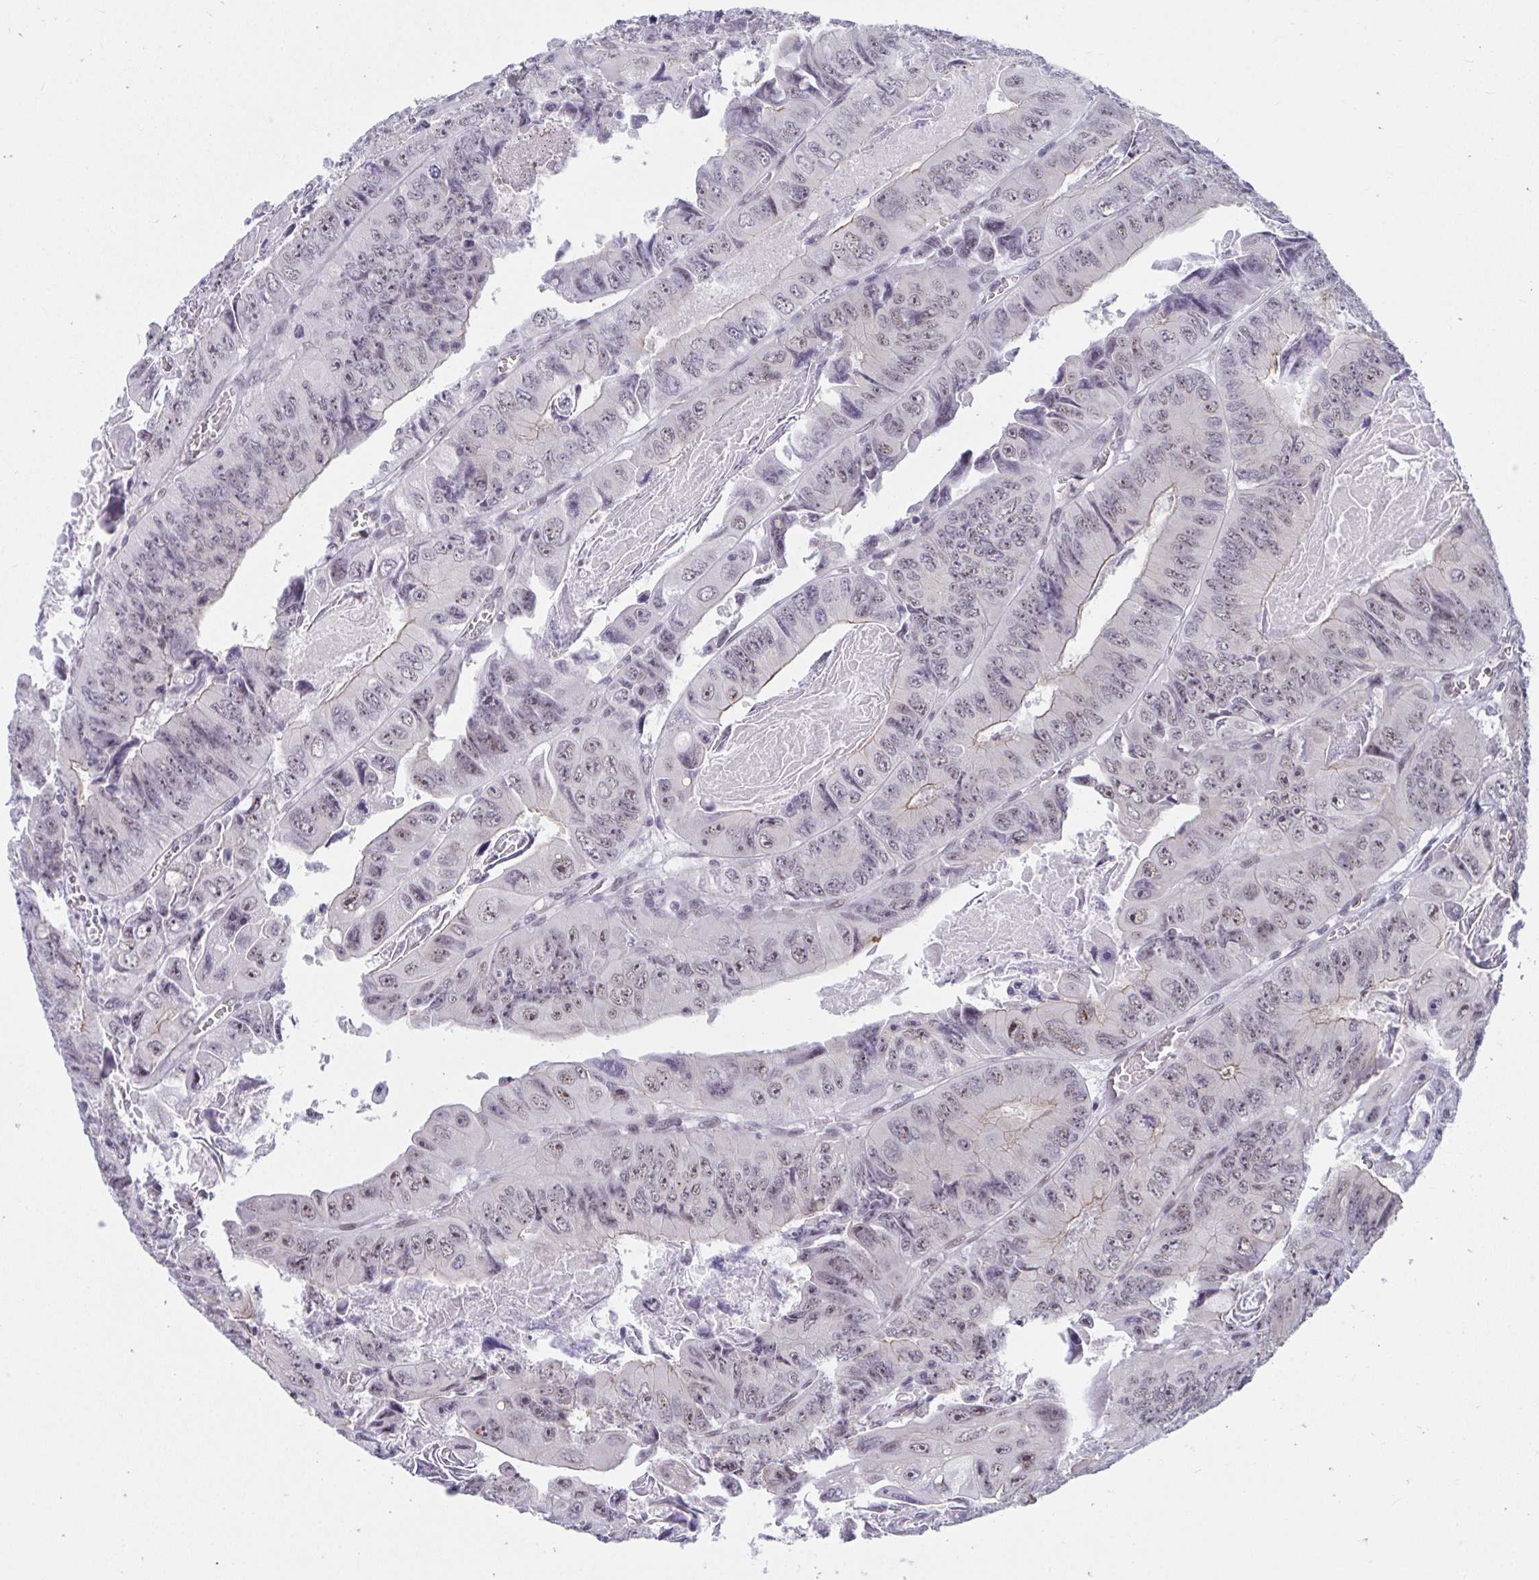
{"staining": {"intensity": "weak", "quantity": "<25%", "location": "cytoplasmic/membranous,nuclear"}, "tissue": "colorectal cancer", "cell_type": "Tumor cells", "image_type": "cancer", "snomed": [{"axis": "morphology", "description": "Adenocarcinoma, NOS"}, {"axis": "topography", "description": "Colon"}], "caption": "Tumor cells show no significant expression in colorectal cancer (adenocarcinoma).", "gene": "PRR14", "patient": {"sex": "female", "age": 84}}